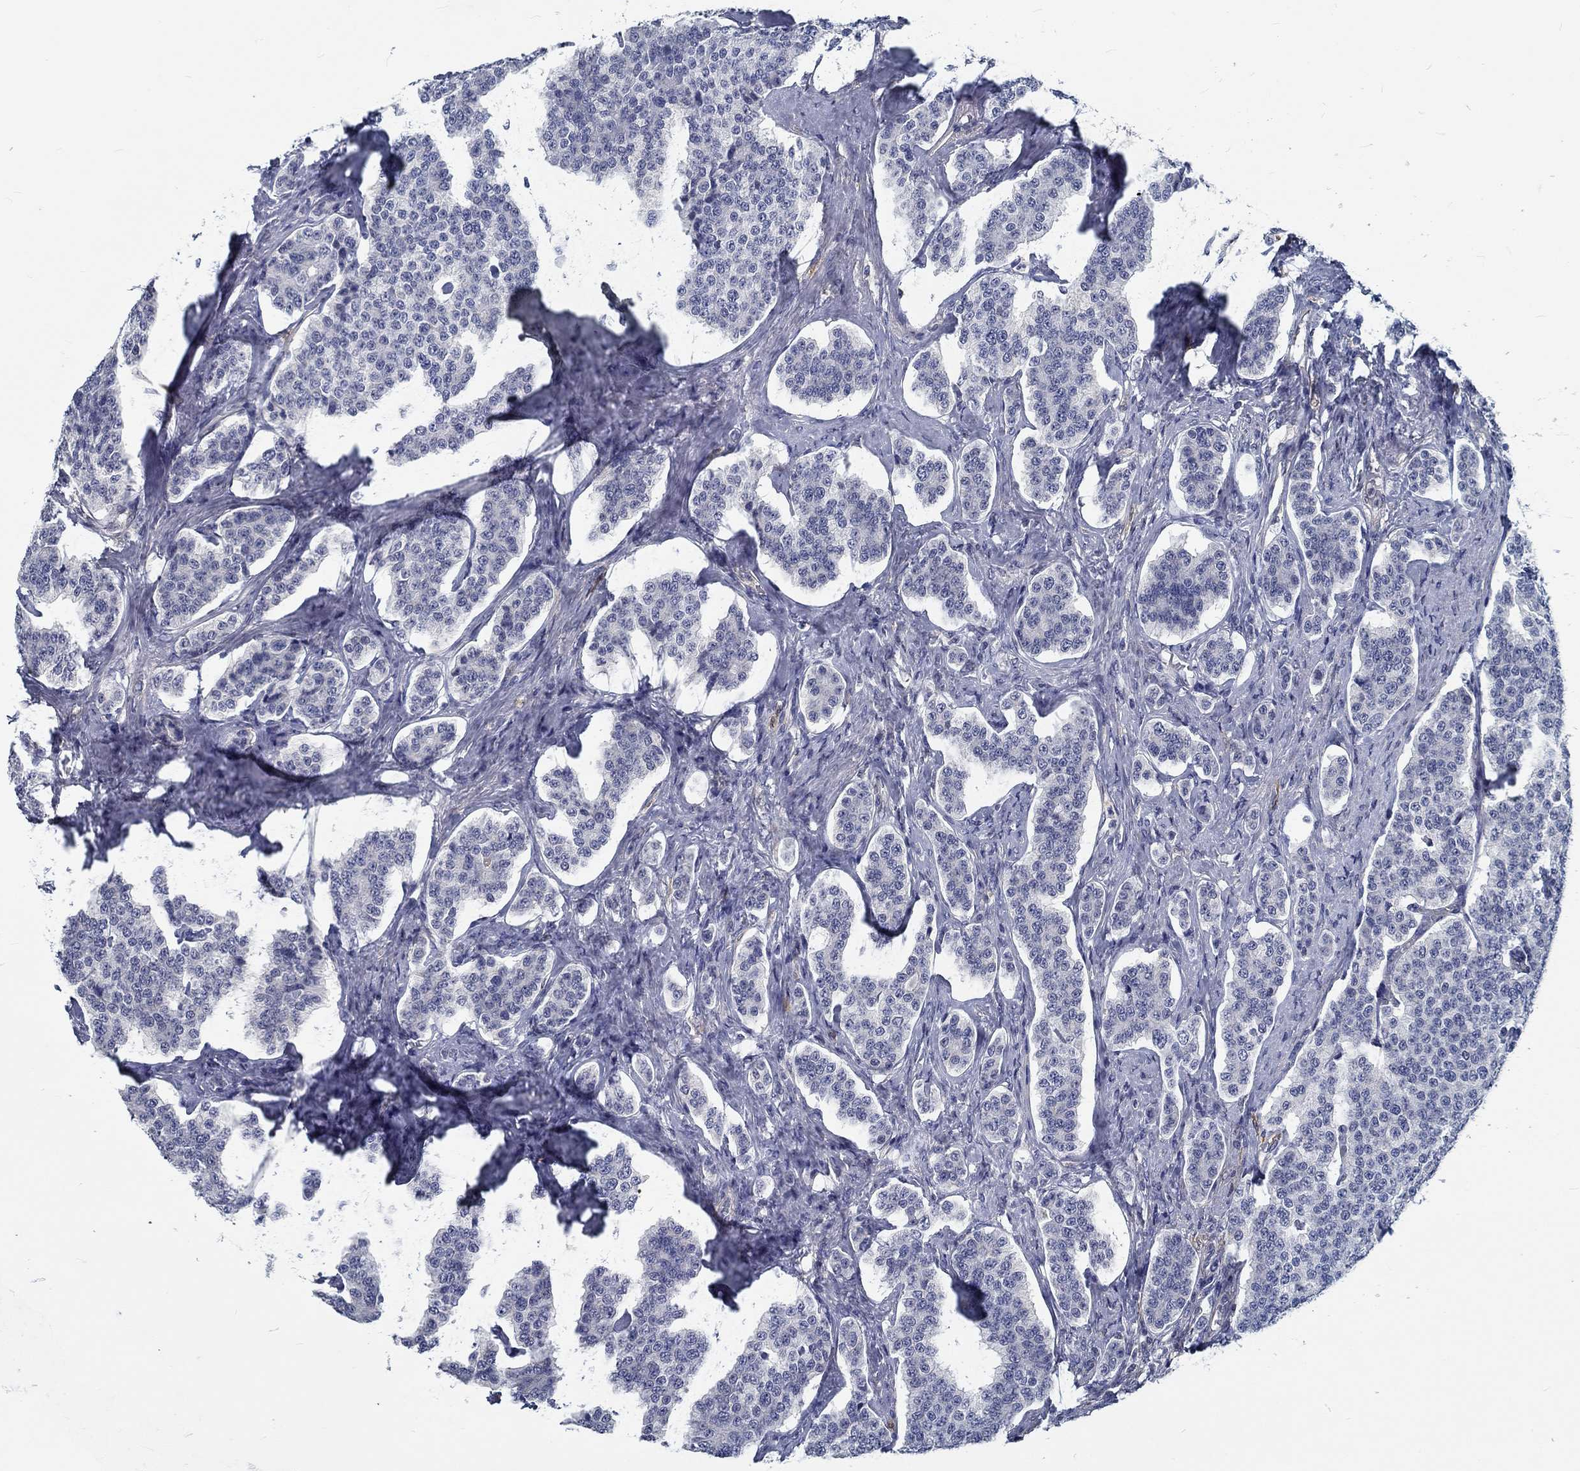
{"staining": {"intensity": "negative", "quantity": "none", "location": "none"}, "tissue": "carcinoid", "cell_type": "Tumor cells", "image_type": "cancer", "snomed": [{"axis": "morphology", "description": "Carcinoid, malignant, NOS"}, {"axis": "topography", "description": "Small intestine"}], "caption": "IHC micrograph of human carcinoid stained for a protein (brown), which displays no positivity in tumor cells.", "gene": "MYBPC1", "patient": {"sex": "female", "age": 58}}